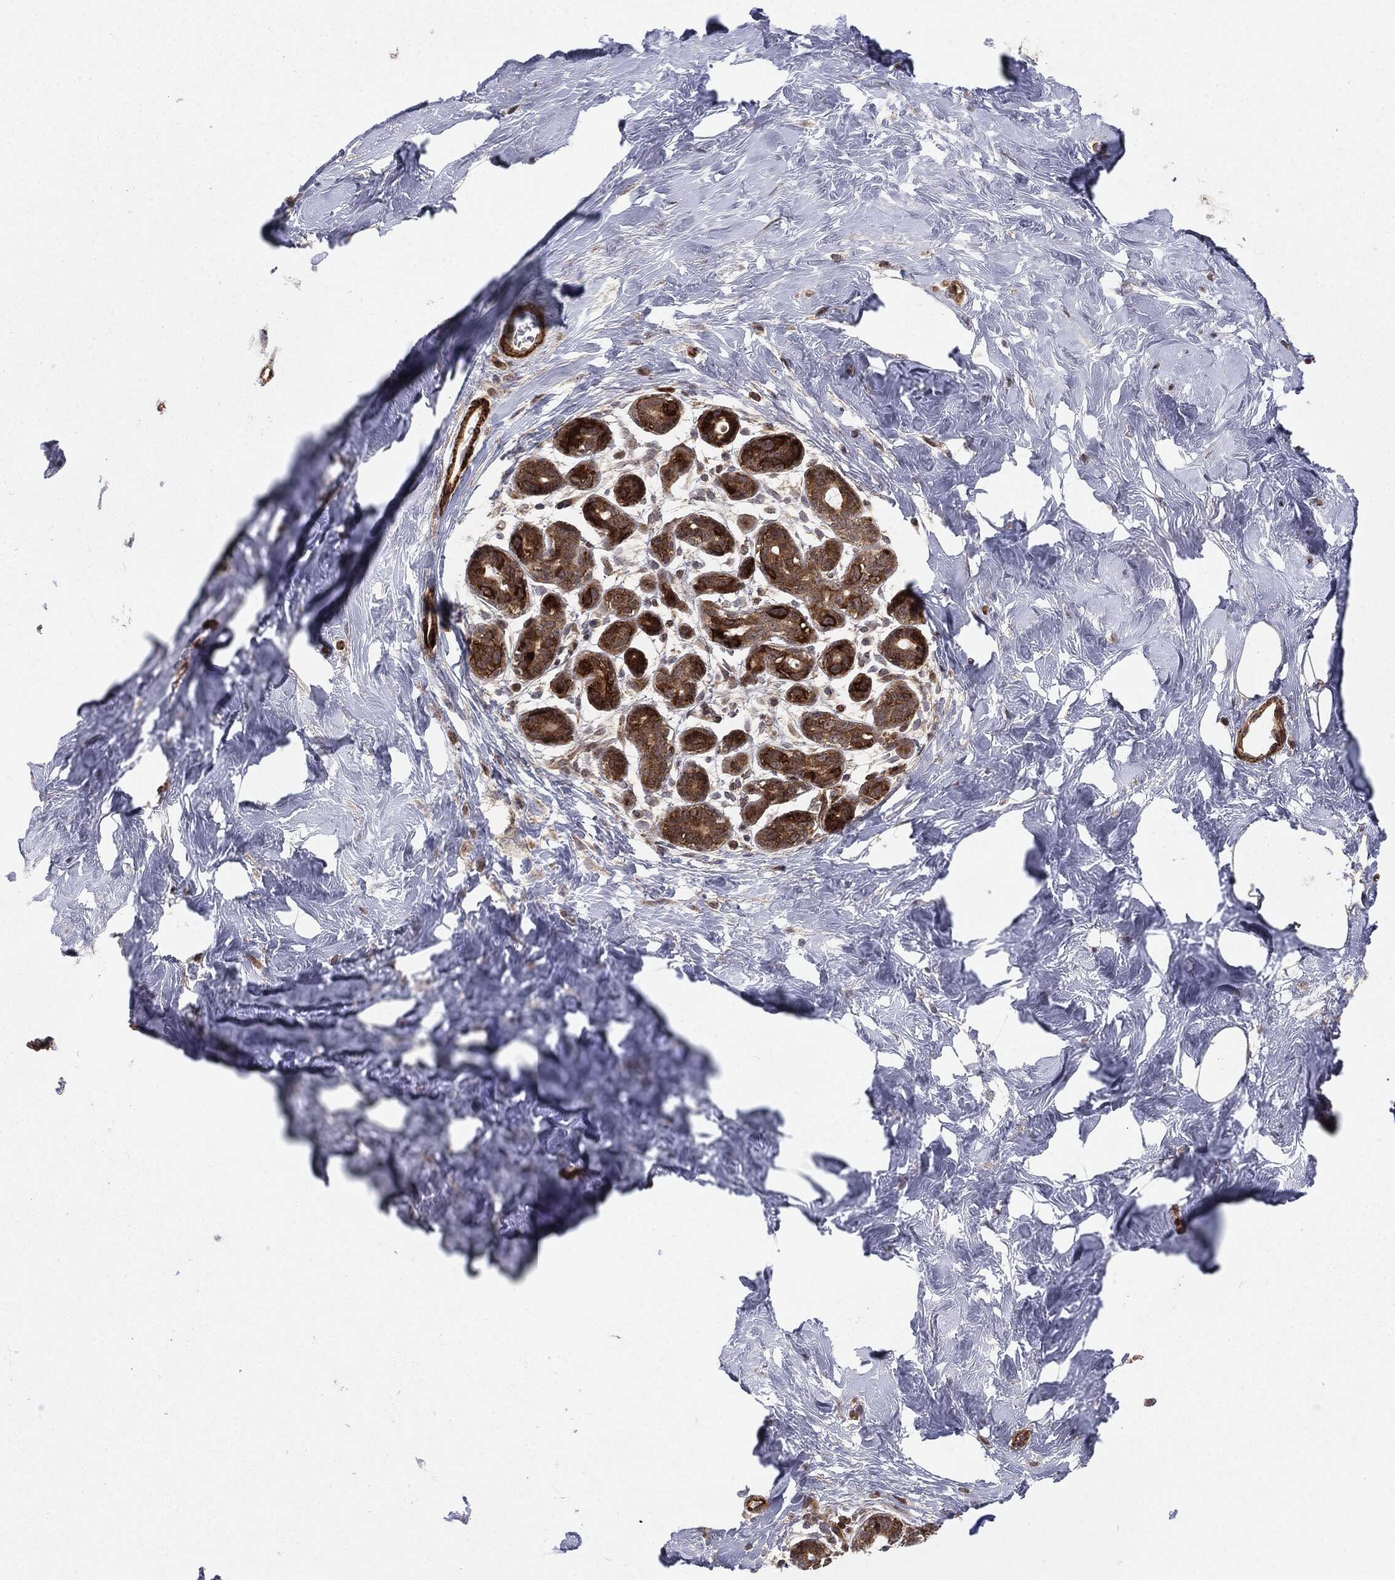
{"staining": {"intensity": "moderate", "quantity": ">75%", "location": "cytoplasmic/membranous"}, "tissue": "breast", "cell_type": "Glandular cells", "image_type": "normal", "snomed": [{"axis": "morphology", "description": "Normal tissue, NOS"}, {"axis": "topography", "description": "Breast"}], "caption": "Breast stained for a protein displays moderate cytoplasmic/membranous positivity in glandular cells. The protein is stained brown, and the nuclei are stained in blue (DAB (3,3'-diaminobenzidine) IHC with brightfield microscopy, high magnification).", "gene": "PTEN", "patient": {"sex": "female", "age": 43}}